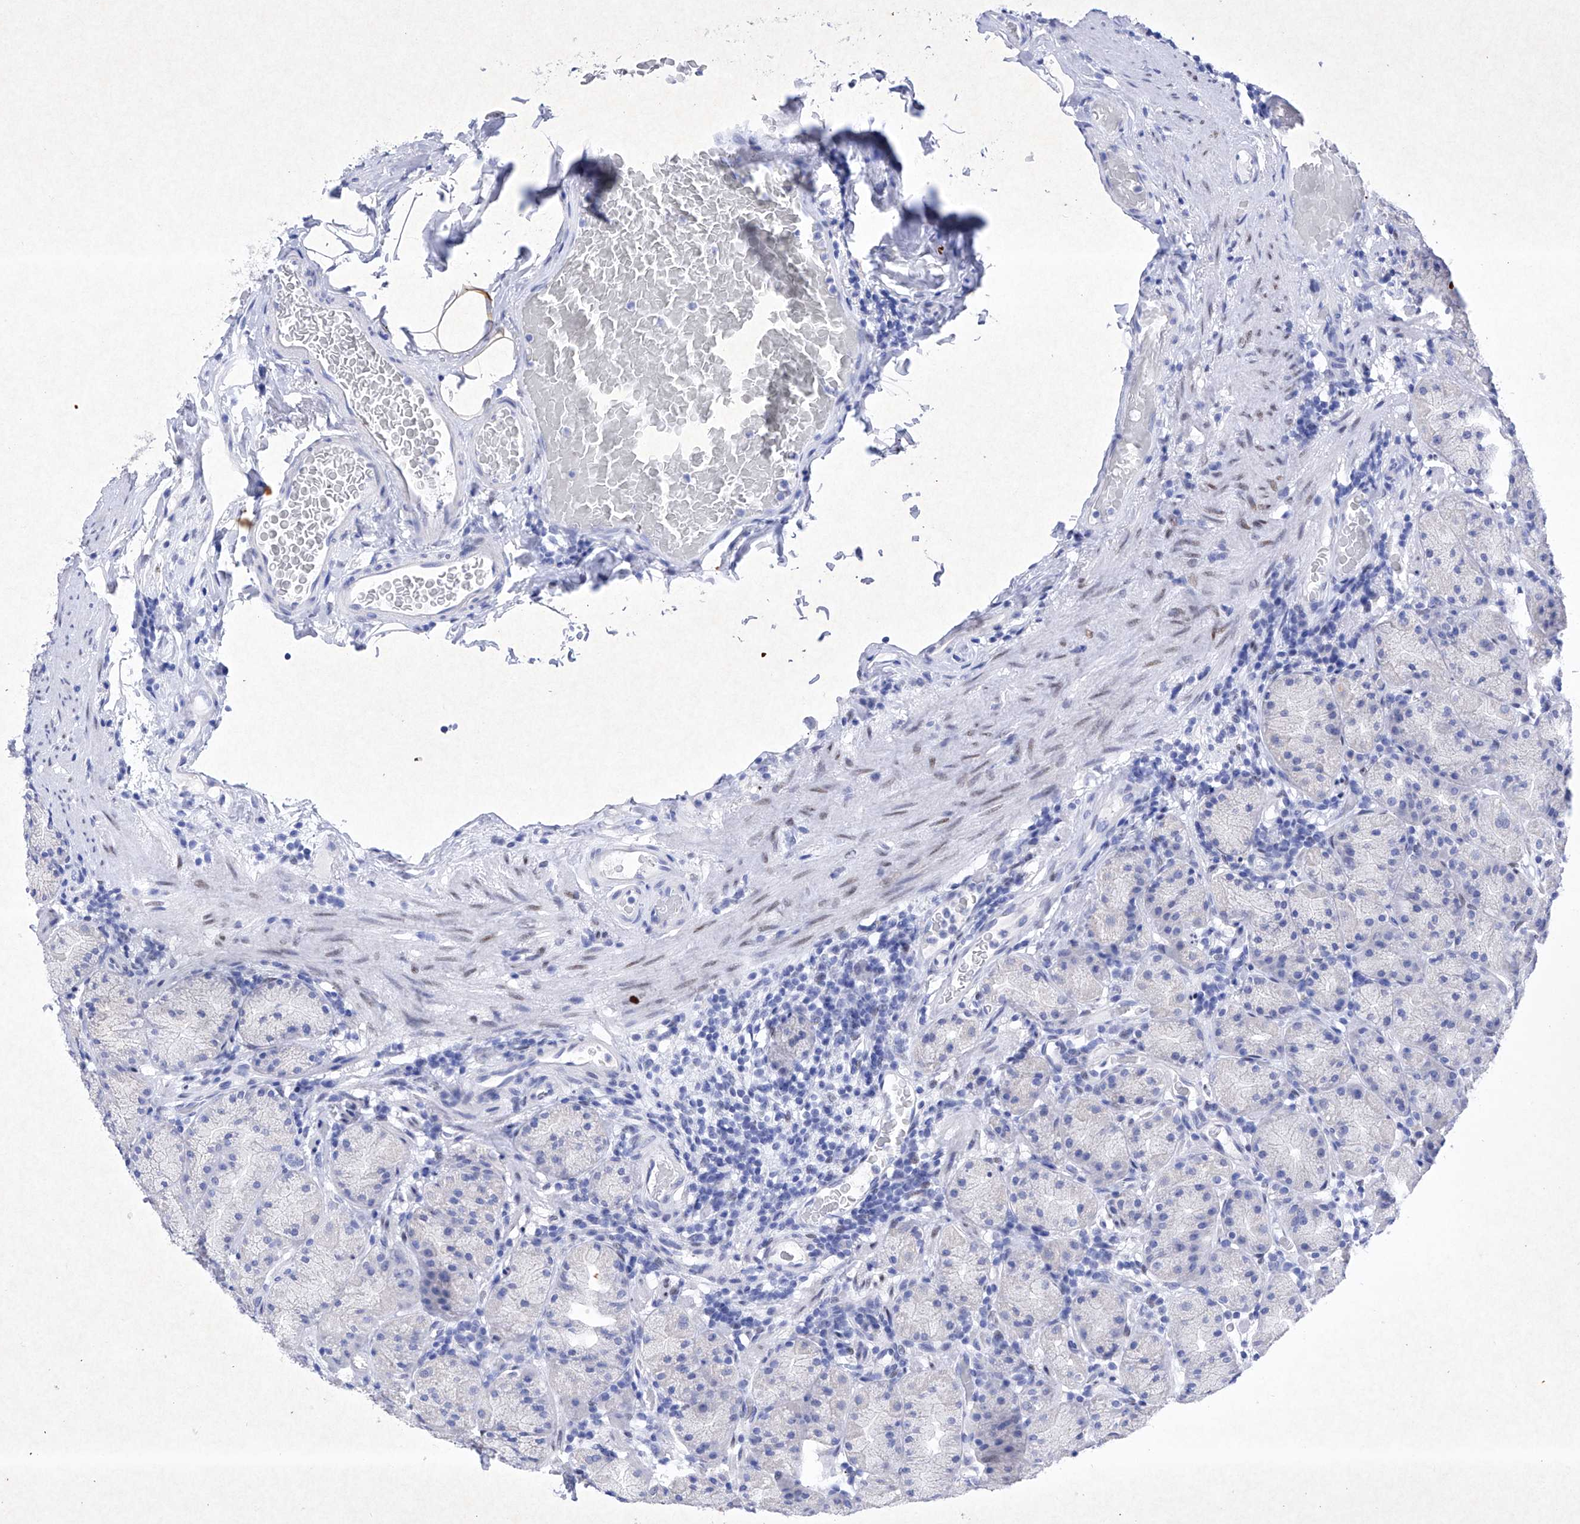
{"staining": {"intensity": "negative", "quantity": "none", "location": "none"}, "tissue": "stomach", "cell_type": "Glandular cells", "image_type": "normal", "snomed": [{"axis": "morphology", "description": "Normal tissue, NOS"}, {"axis": "topography", "description": "Stomach, upper"}], "caption": "Immunohistochemistry (IHC) histopathology image of normal stomach: stomach stained with DAB (3,3'-diaminobenzidine) shows no significant protein positivity in glandular cells. (DAB immunohistochemistry (IHC), high magnification).", "gene": "BARX2", "patient": {"sex": "male", "age": 68}}